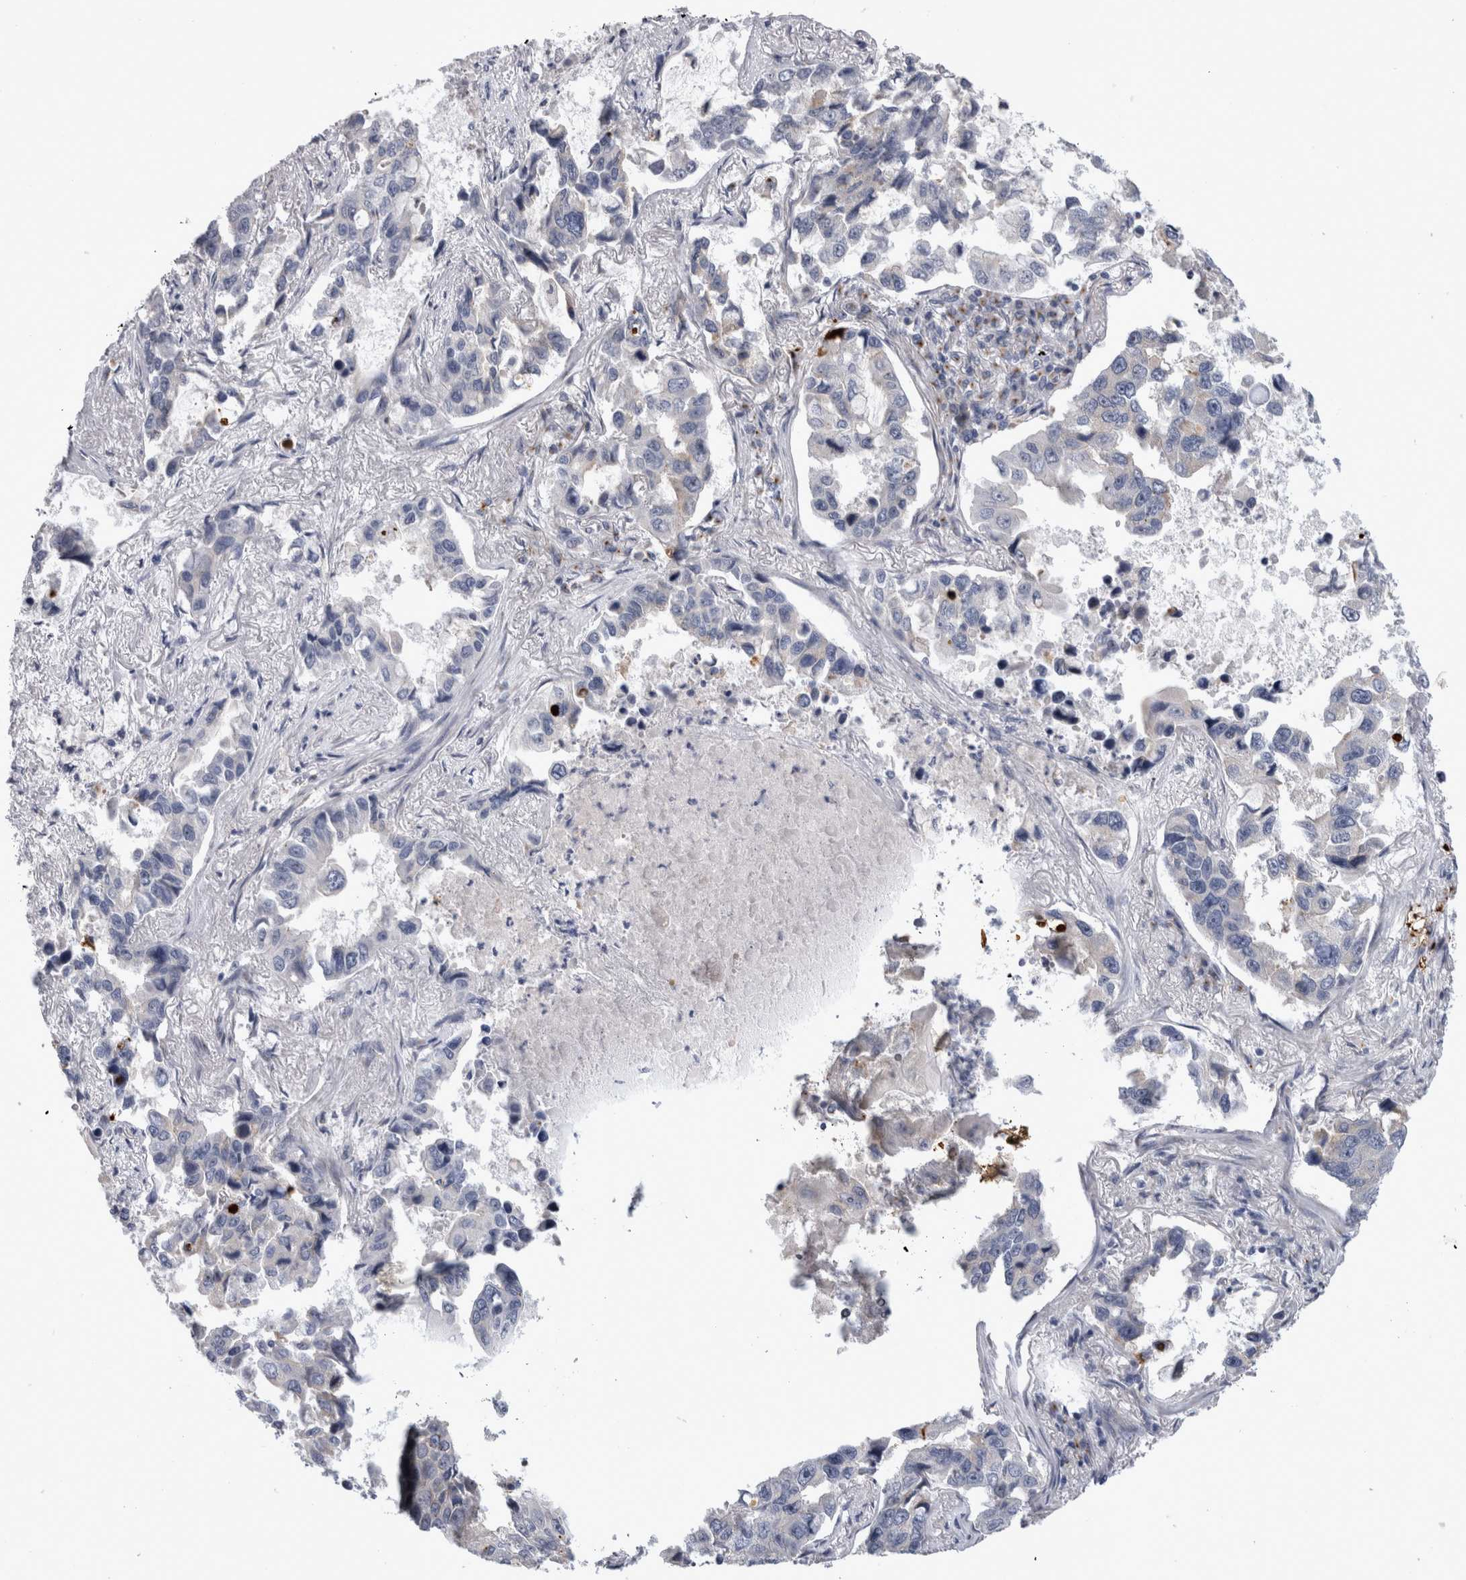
{"staining": {"intensity": "negative", "quantity": "none", "location": "none"}, "tissue": "lung cancer", "cell_type": "Tumor cells", "image_type": "cancer", "snomed": [{"axis": "morphology", "description": "Adenocarcinoma, NOS"}, {"axis": "topography", "description": "Lung"}], "caption": "Immunohistochemical staining of lung cancer exhibits no significant positivity in tumor cells.", "gene": "AKAP9", "patient": {"sex": "male", "age": 64}}